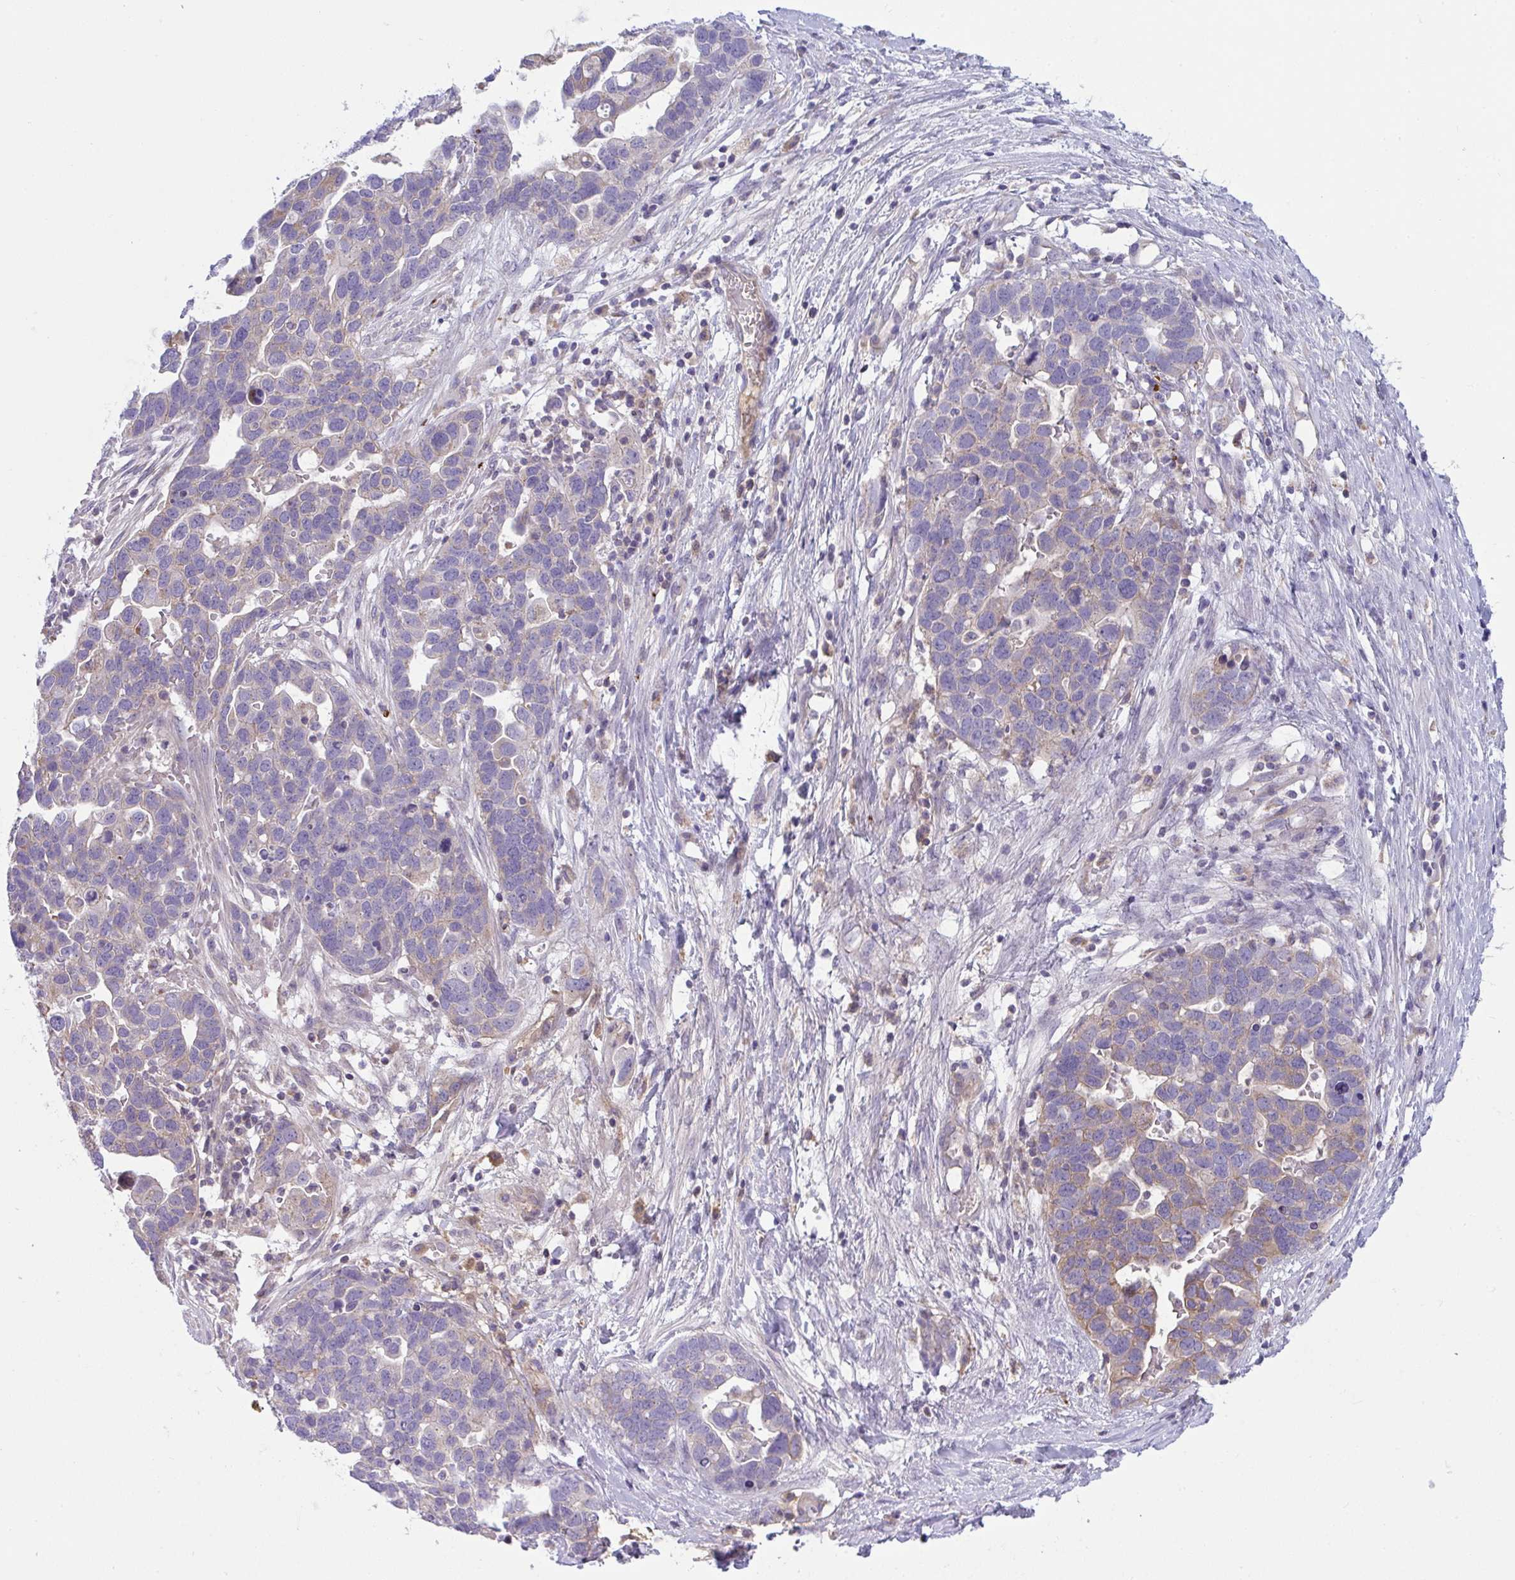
{"staining": {"intensity": "moderate", "quantity": "<25%", "location": "cytoplasmic/membranous"}, "tissue": "ovarian cancer", "cell_type": "Tumor cells", "image_type": "cancer", "snomed": [{"axis": "morphology", "description": "Cystadenocarcinoma, serous, NOS"}, {"axis": "topography", "description": "Ovary"}], "caption": "Immunohistochemical staining of ovarian cancer exhibits low levels of moderate cytoplasmic/membranous positivity in approximately <25% of tumor cells.", "gene": "PLA2G12B", "patient": {"sex": "female", "age": 54}}